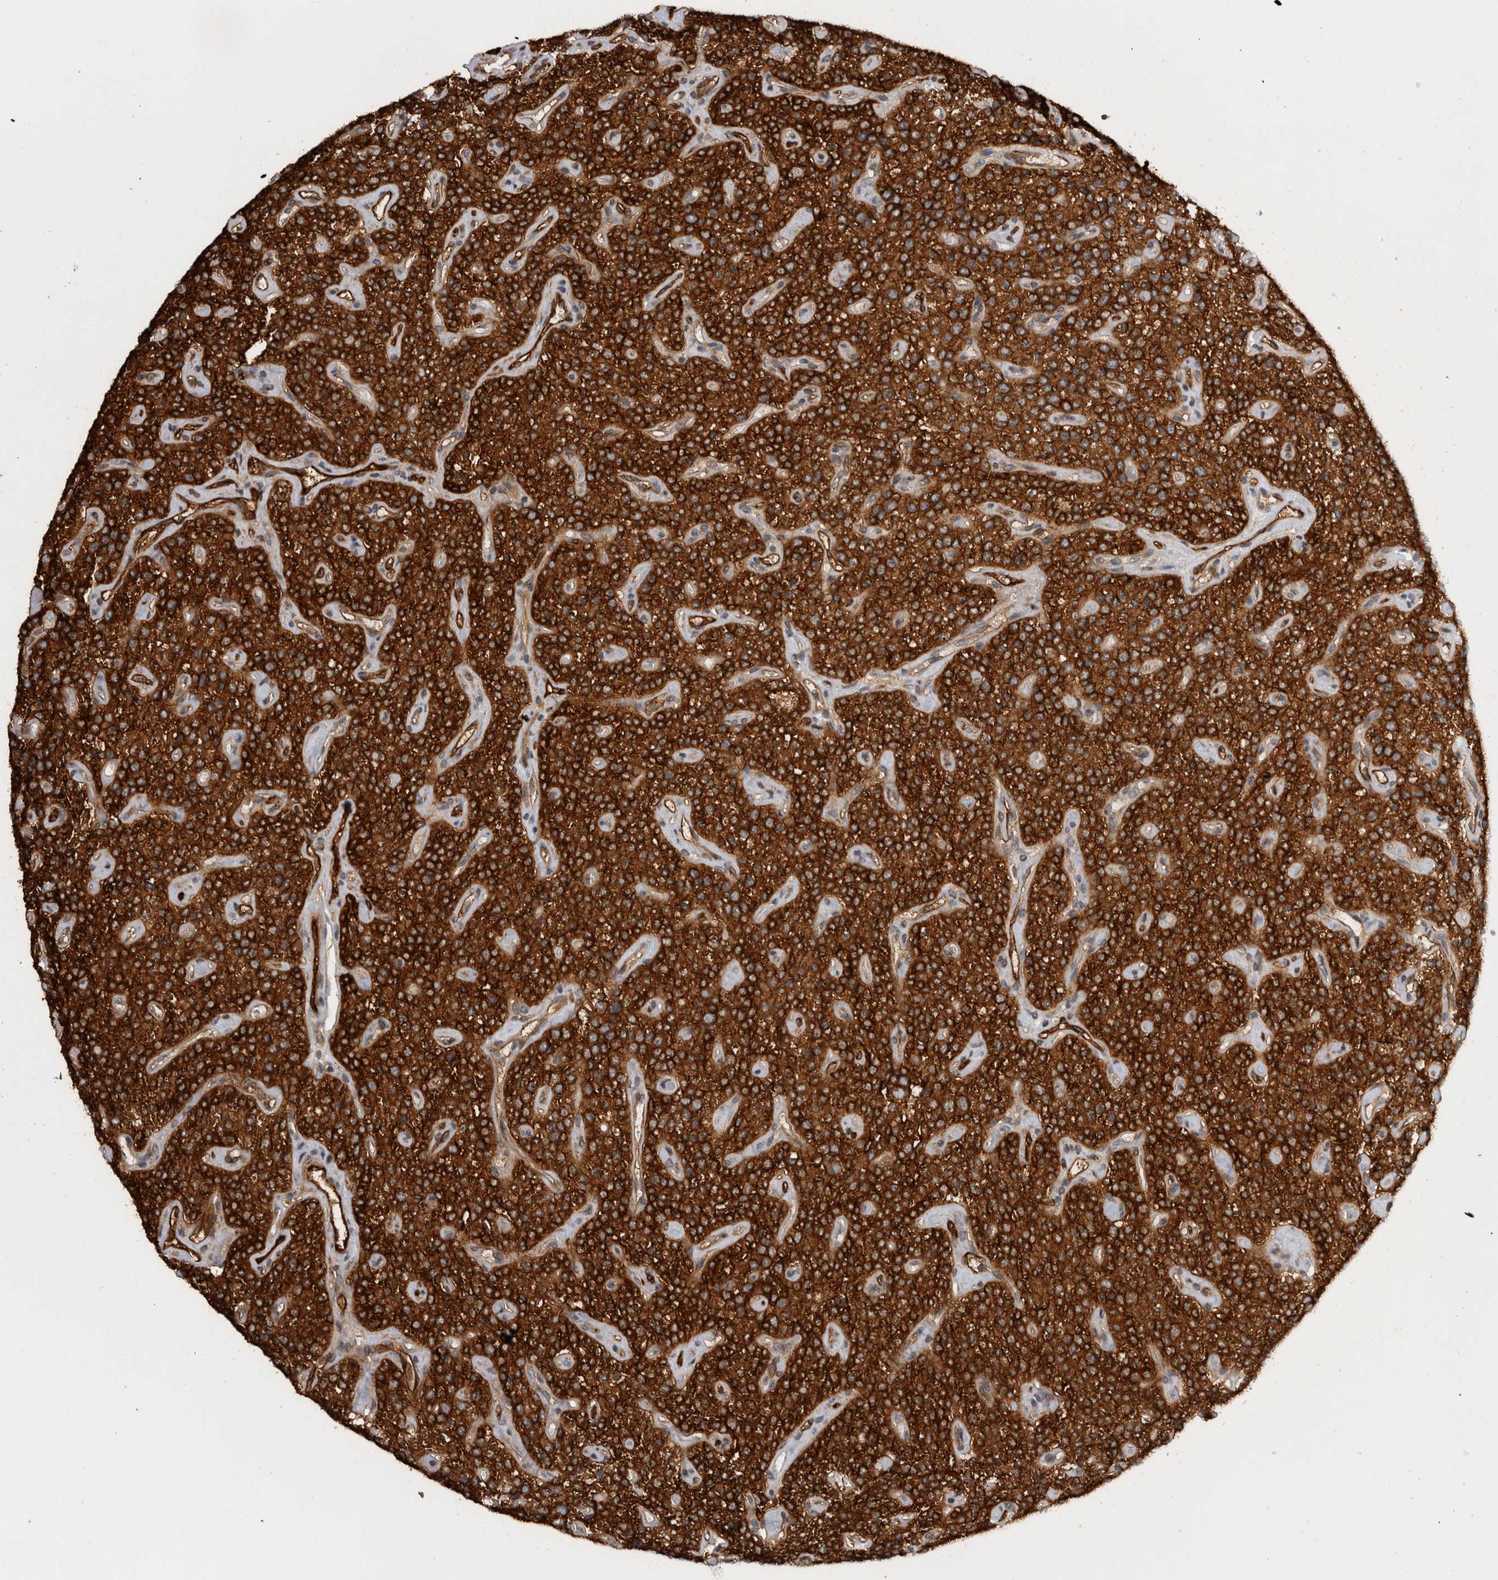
{"staining": {"intensity": "strong", "quantity": ">75%", "location": "cytoplasmic/membranous"}, "tissue": "parathyroid gland", "cell_type": "Glandular cells", "image_type": "normal", "snomed": [{"axis": "morphology", "description": "Normal tissue, NOS"}, {"axis": "topography", "description": "Parathyroid gland"}], "caption": "An immunohistochemistry (IHC) micrograph of normal tissue is shown. Protein staining in brown shows strong cytoplasmic/membranous positivity in parathyroid gland within glandular cells.", "gene": "CD59", "patient": {"sex": "male", "age": 46}}